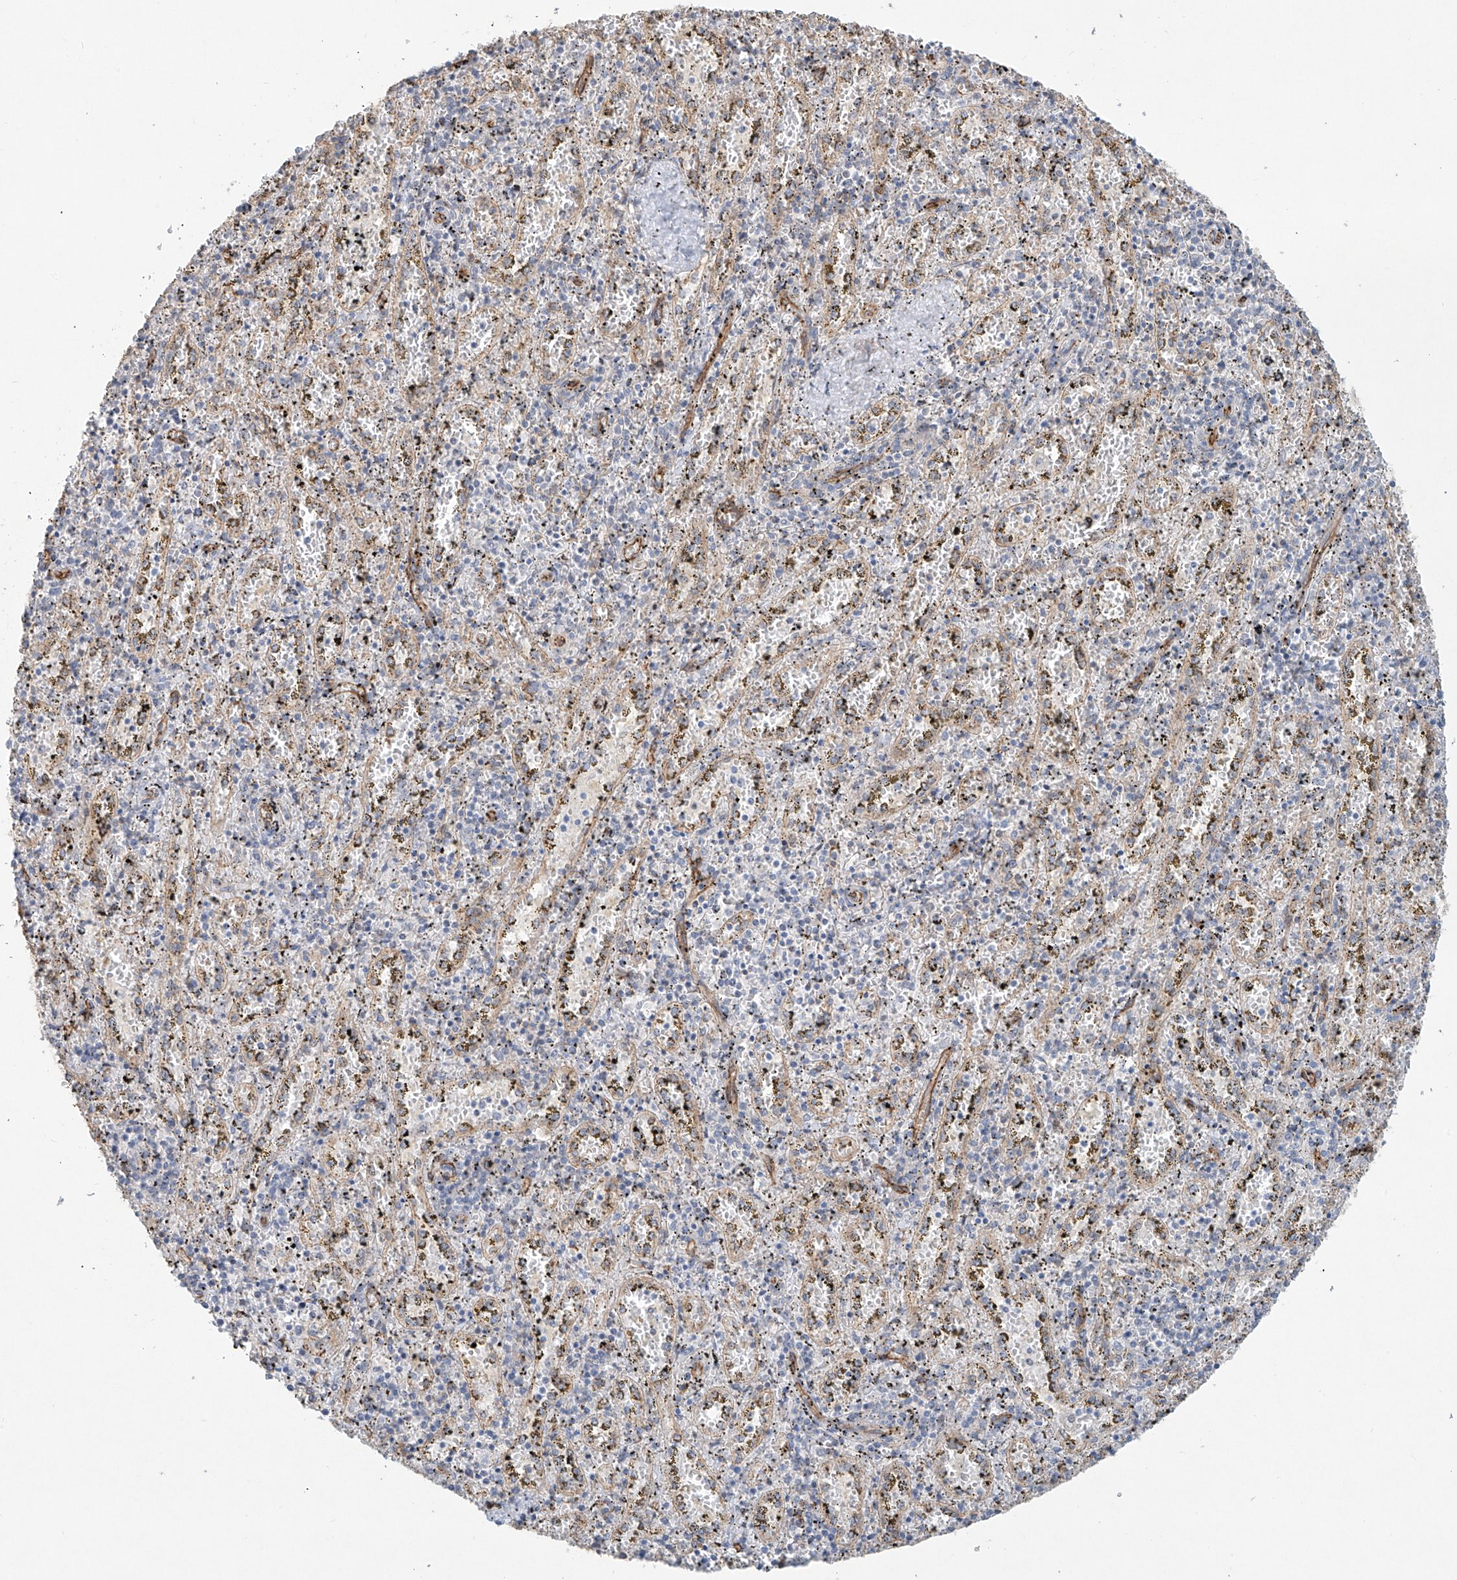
{"staining": {"intensity": "negative", "quantity": "none", "location": "none"}, "tissue": "spleen", "cell_type": "Cells in red pulp", "image_type": "normal", "snomed": [{"axis": "morphology", "description": "Normal tissue, NOS"}, {"axis": "topography", "description": "Spleen"}], "caption": "A histopathology image of spleen stained for a protein exhibits no brown staining in cells in red pulp.", "gene": "TUBE1", "patient": {"sex": "male", "age": 11}}